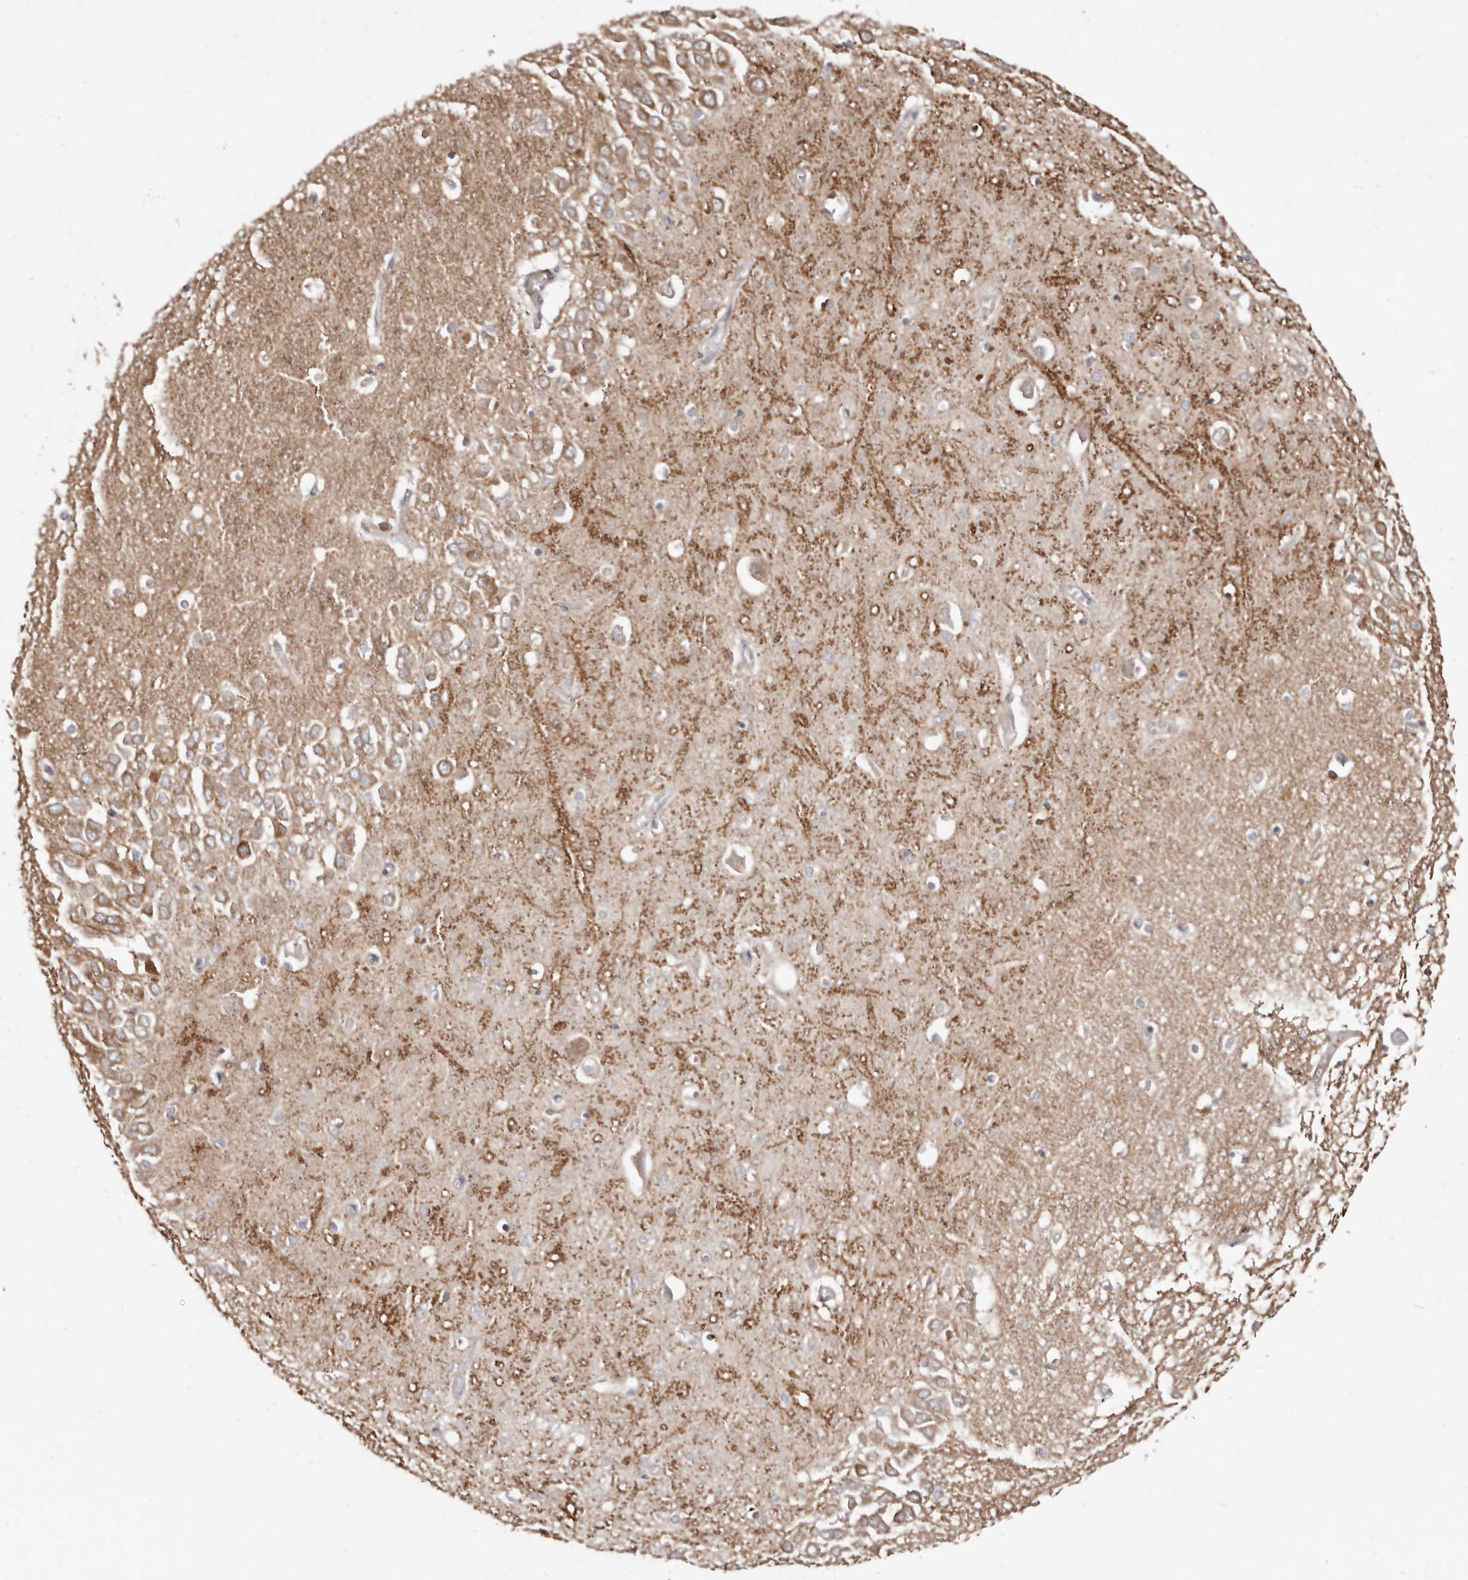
{"staining": {"intensity": "moderate", "quantity": "<25%", "location": "cytoplasmic/membranous"}, "tissue": "hippocampus", "cell_type": "Glial cells", "image_type": "normal", "snomed": [{"axis": "morphology", "description": "Normal tissue, NOS"}, {"axis": "topography", "description": "Hippocampus"}], "caption": "Protein staining of unremarkable hippocampus exhibits moderate cytoplasmic/membranous staining in approximately <25% of glial cells.", "gene": "TPD52", "patient": {"sex": "male", "age": 70}}